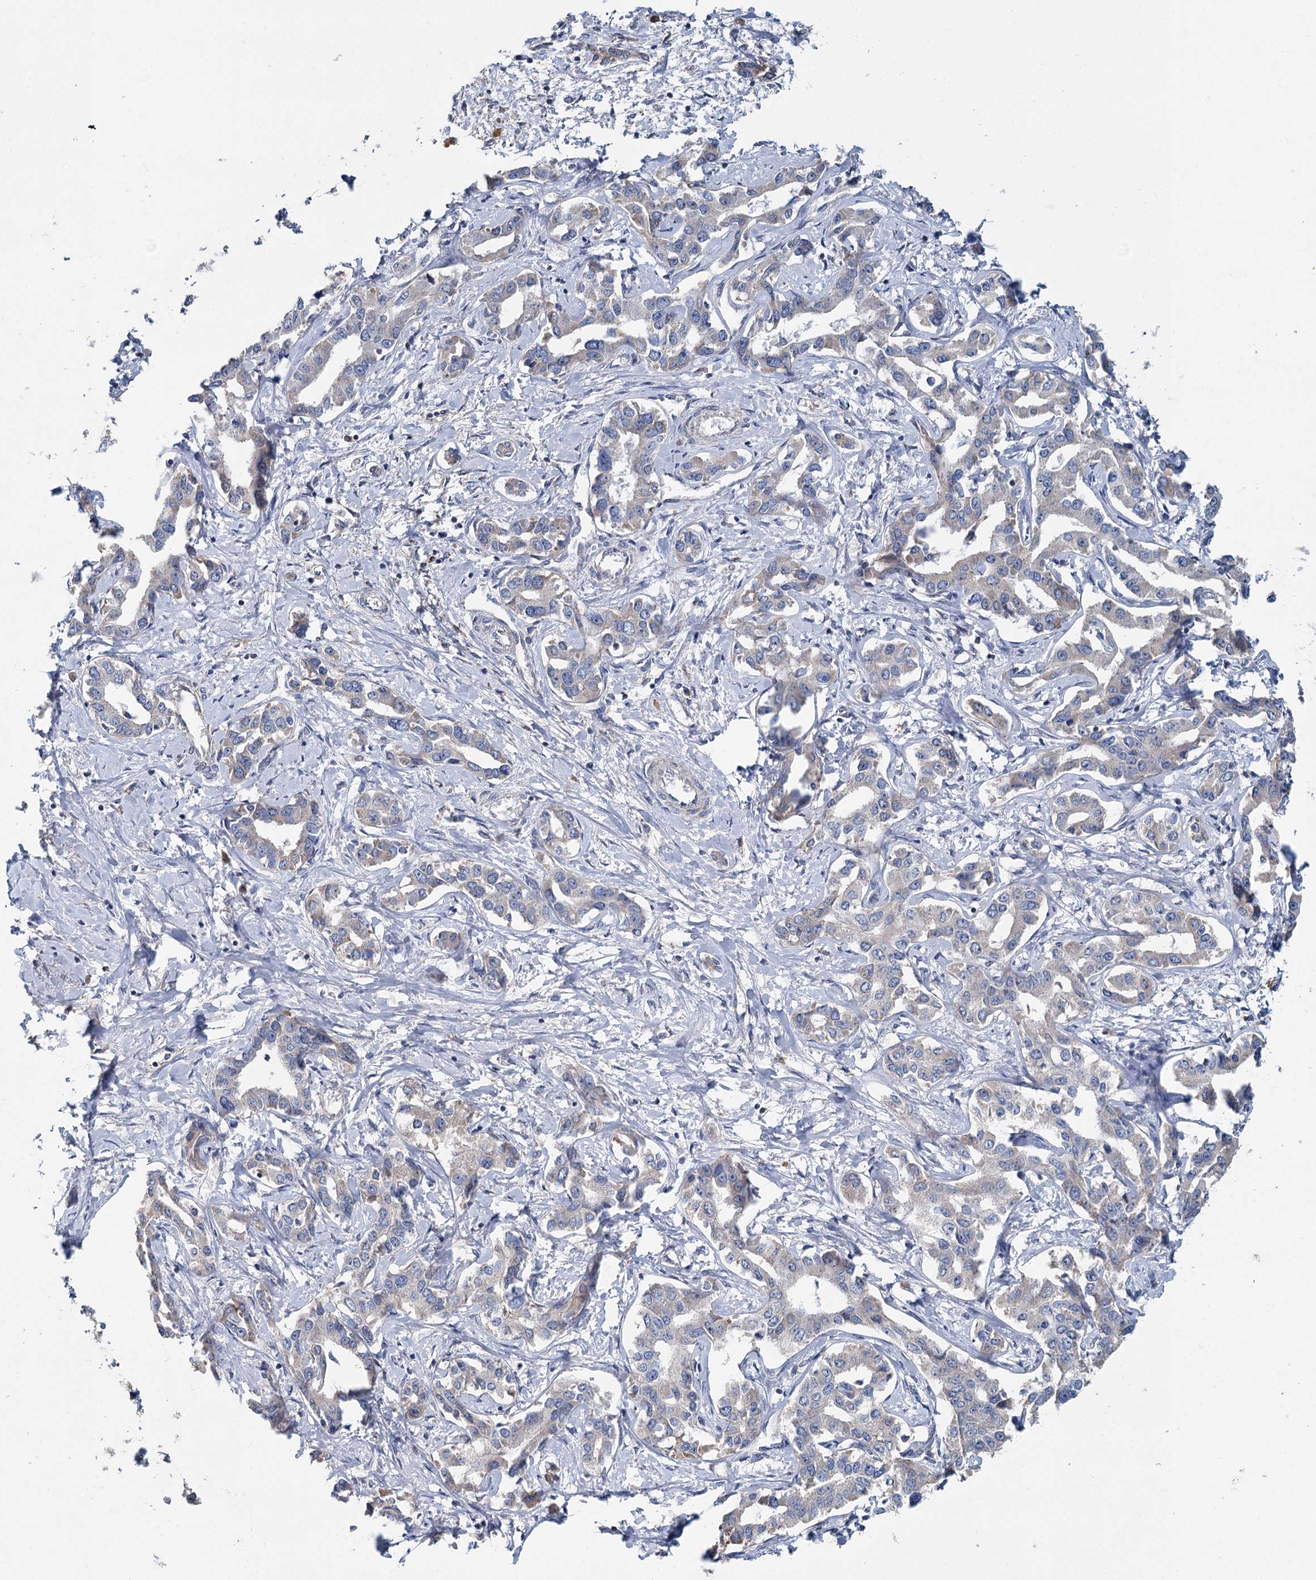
{"staining": {"intensity": "negative", "quantity": "none", "location": "none"}, "tissue": "liver cancer", "cell_type": "Tumor cells", "image_type": "cancer", "snomed": [{"axis": "morphology", "description": "Cholangiocarcinoma"}, {"axis": "topography", "description": "Liver"}], "caption": "There is no significant staining in tumor cells of liver cancer (cholangiocarcinoma).", "gene": "ANKRD16", "patient": {"sex": "male", "age": 59}}